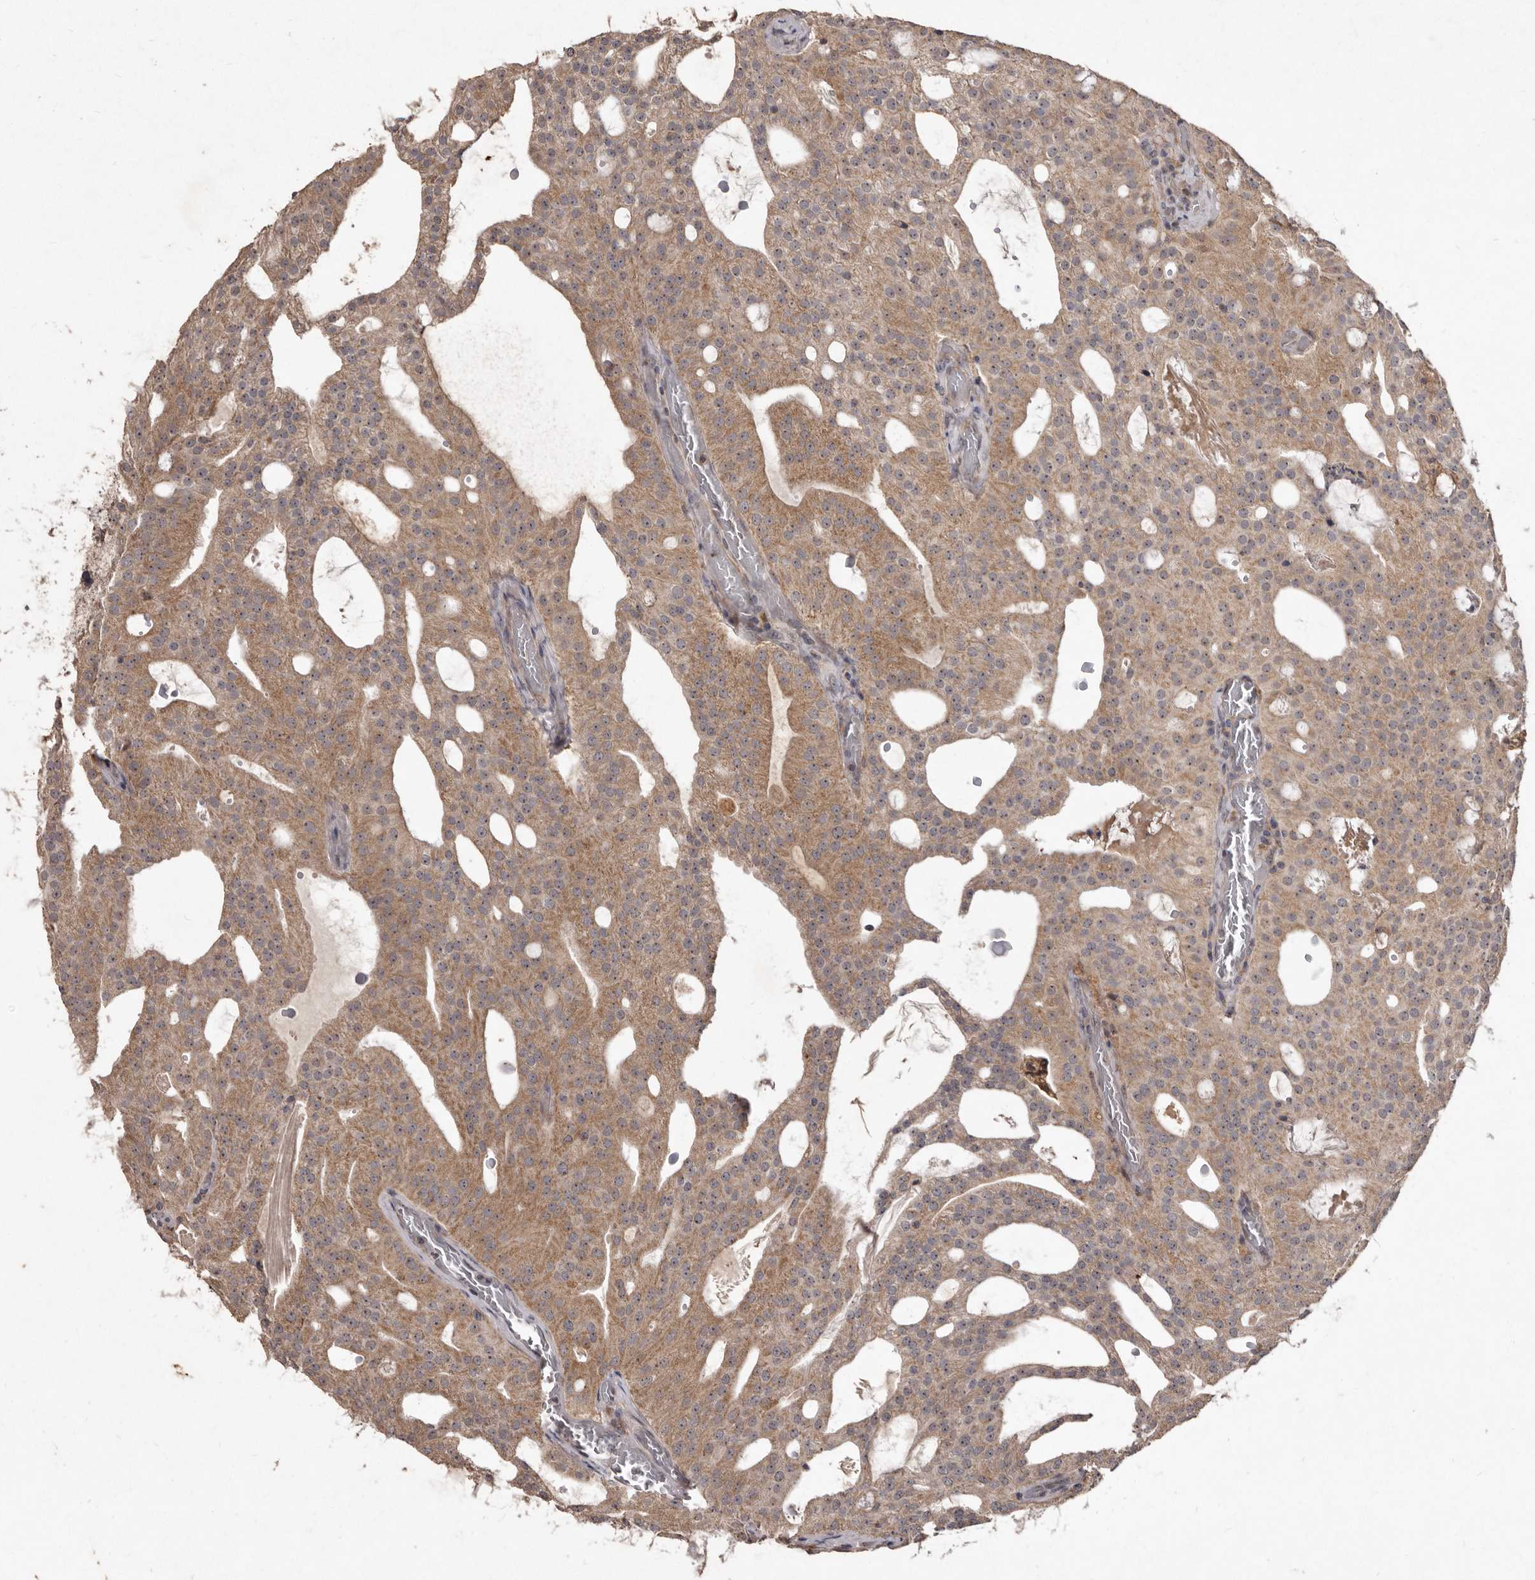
{"staining": {"intensity": "moderate", "quantity": ">75%", "location": "cytoplasmic/membranous,nuclear"}, "tissue": "prostate cancer", "cell_type": "Tumor cells", "image_type": "cancer", "snomed": [{"axis": "morphology", "description": "Adenocarcinoma, Medium grade"}, {"axis": "topography", "description": "Prostate"}], "caption": "IHC of human prostate cancer shows medium levels of moderate cytoplasmic/membranous and nuclear staining in about >75% of tumor cells.", "gene": "FLAD1", "patient": {"sex": "male", "age": 88}}